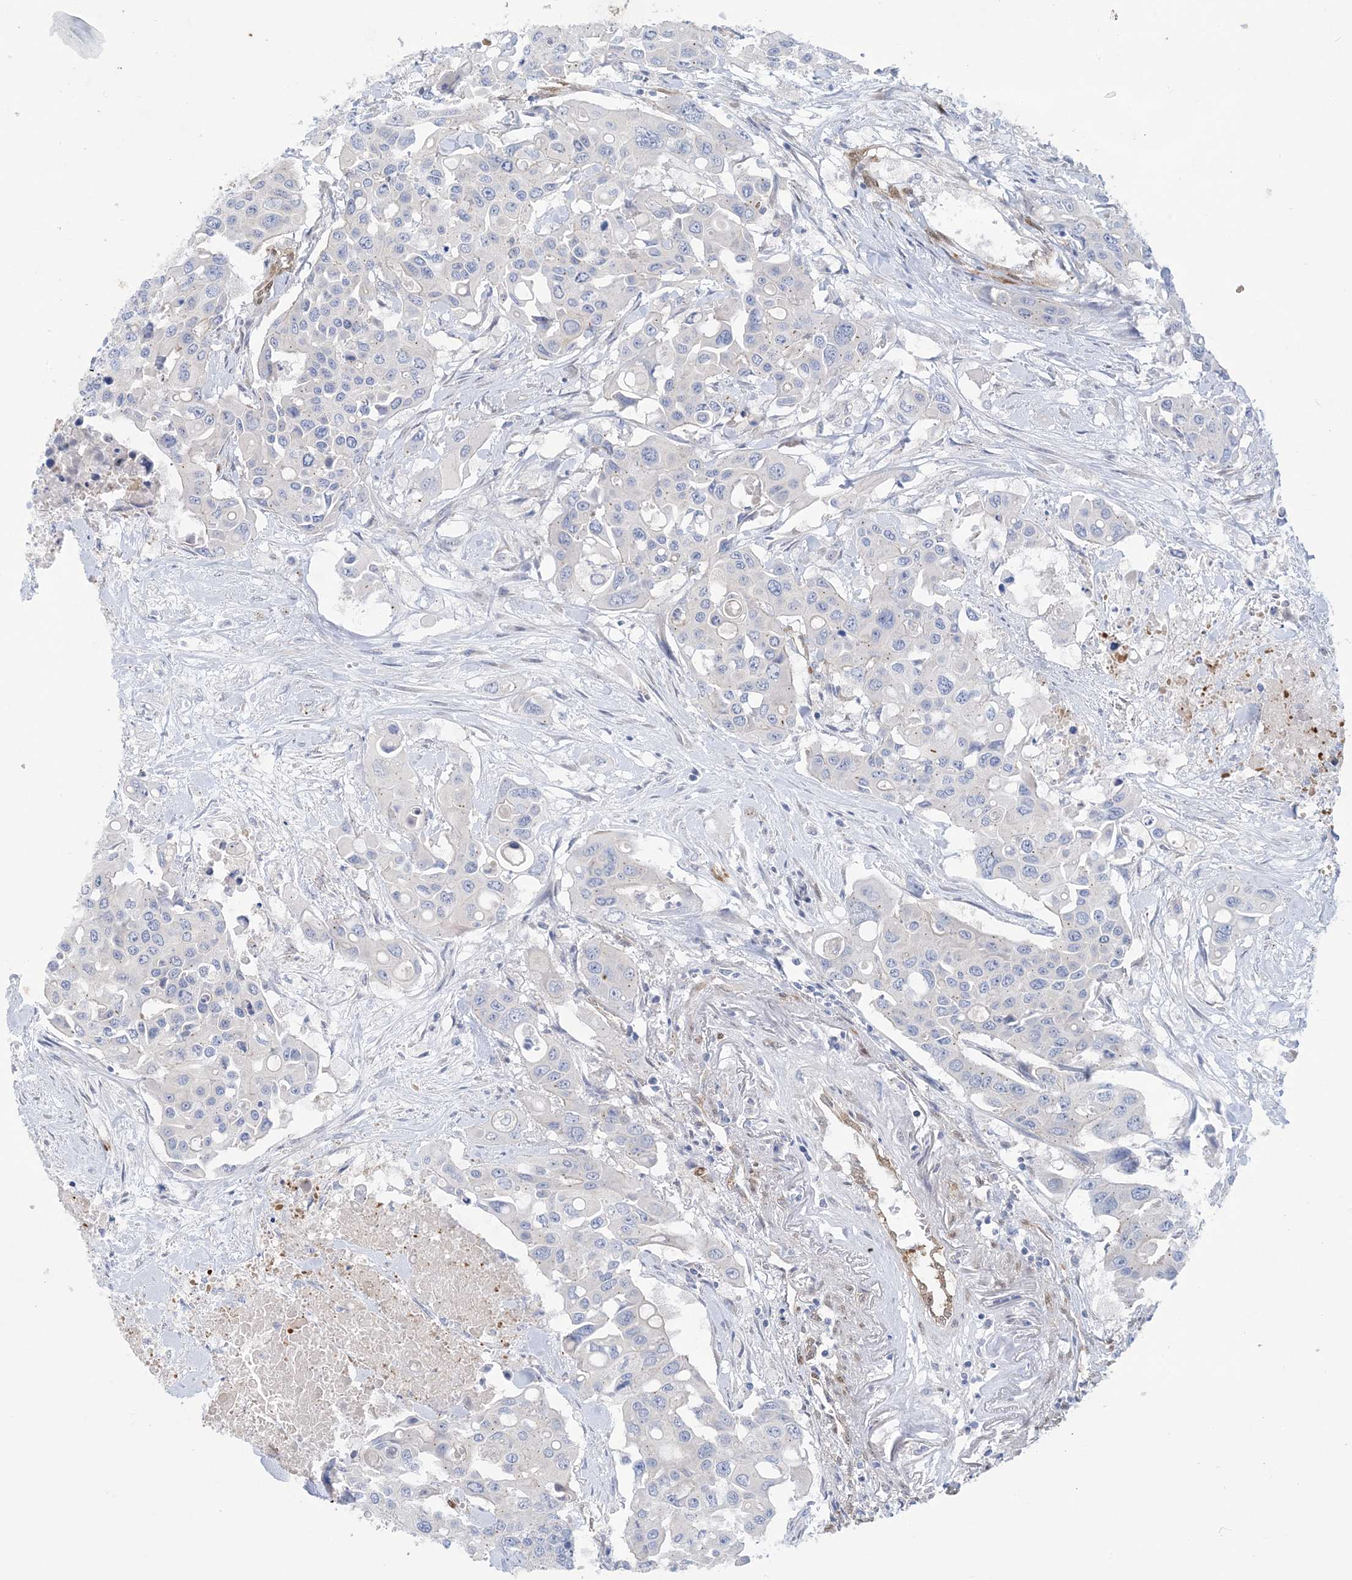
{"staining": {"intensity": "negative", "quantity": "none", "location": "none"}, "tissue": "colorectal cancer", "cell_type": "Tumor cells", "image_type": "cancer", "snomed": [{"axis": "morphology", "description": "Adenocarcinoma, NOS"}, {"axis": "topography", "description": "Colon"}], "caption": "An immunohistochemistry (IHC) image of colorectal cancer (adenocarcinoma) is shown. There is no staining in tumor cells of colorectal cancer (adenocarcinoma).", "gene": "RBMS3", "patient": {"sex": "male", "age": 77}}